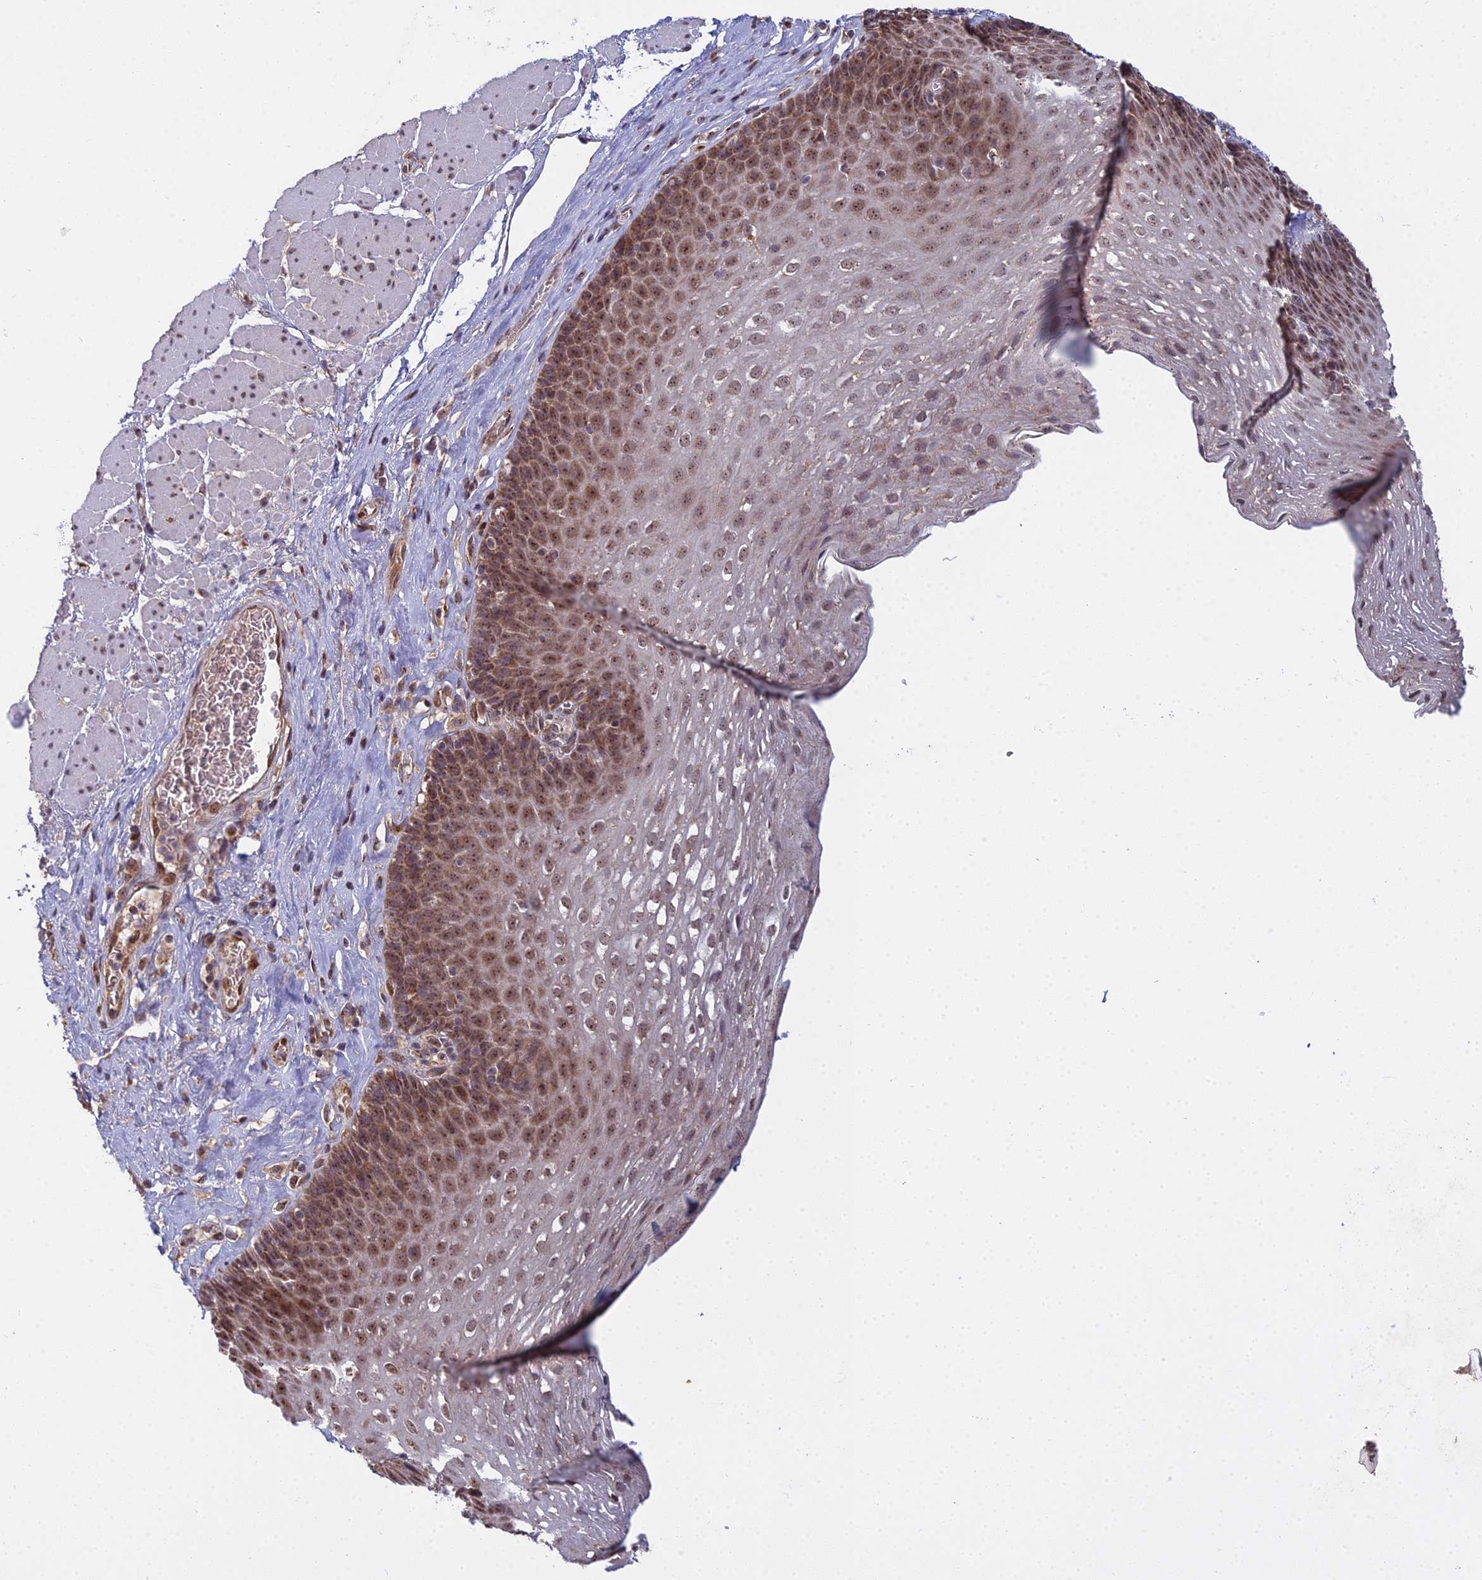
{"staining": {"intensity": "moderate", "quantity": ">75%", "location": "nuclear"}, "tissue": "esophagus", "cell_type": "Squamous epithelial cells", "image_type": "normal", "snomed": [{"axis": "morphology", "description": "Normal tissue, NOS"}, {"axis": "topography", "description": "Esophagus"}], "caption": "Normal esophagus demonstrates moderate nuclear expression in approximately >75% of squamous epithelial cells, visualized by immunohistochemistry. (DAB IHC, brown staining for protein, blue staining for nuclei).", "gene": "MEOX1", "patient": {"sex": "female", "age": 66}}